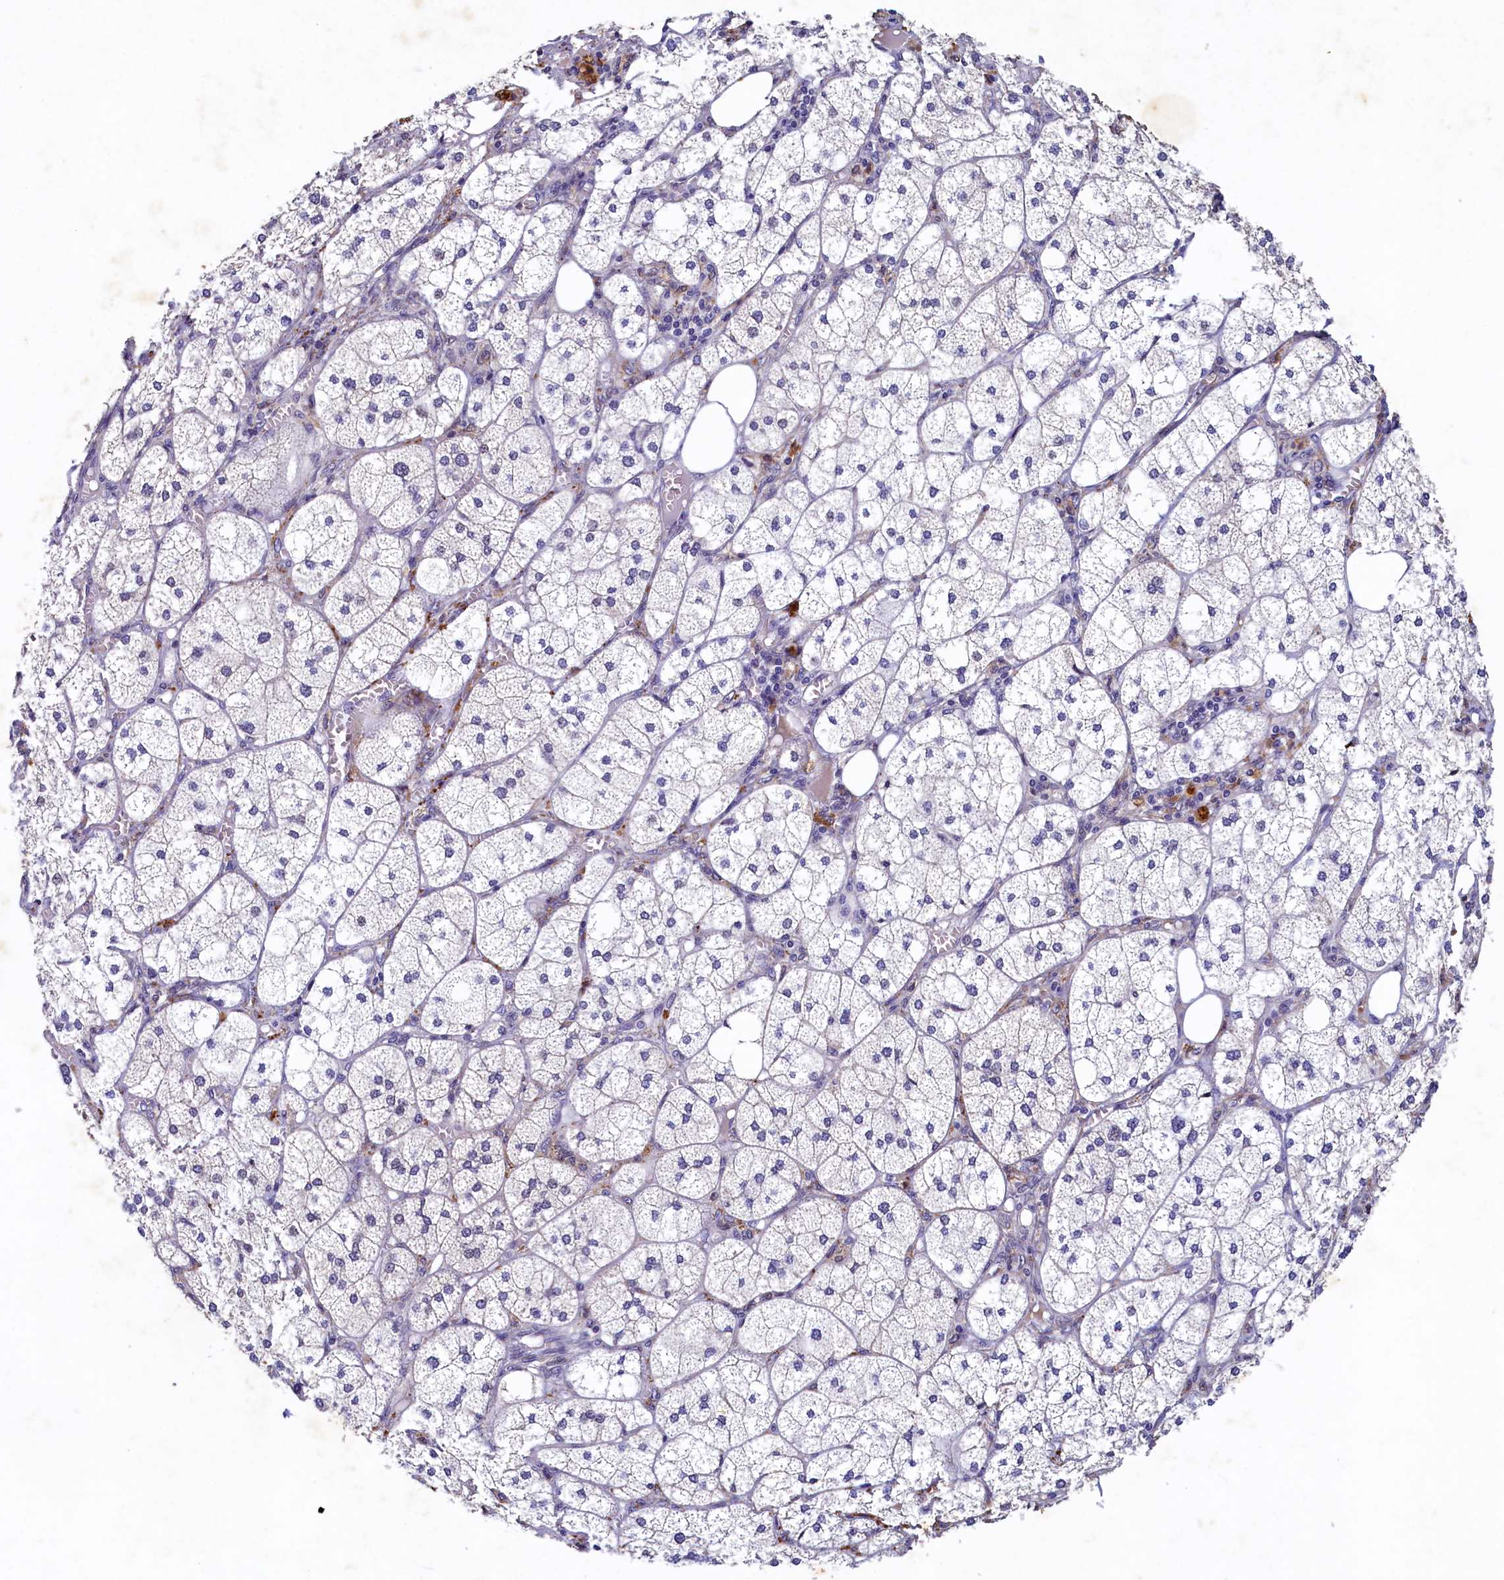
{"staining": {"intensity": "moderate", "quantity": "<25%", "location": "cytoplasmic/membranous,nuclear"}, "tissue": "adrenal gland", "cell_type": "Glandular cells", "image_type": "normal", "snomed": [{"axis": "morphology", "description": "Normal tissue, NOS"}, {"axis": "topography", "description": "Adrenal gland"}], "caption": "Adrenal gland was stained to show a protein in brown. There is low levels of moderate cytoplasmic/membranous,nuclear positivity in about <25% of glandular cells. (DAB (3,3'-diaminobenzidine) IHC, brown staining for protein, blue staining for nuclei).", "gene": "LATS2", "patient": {"sex": "female", "age": 61}}